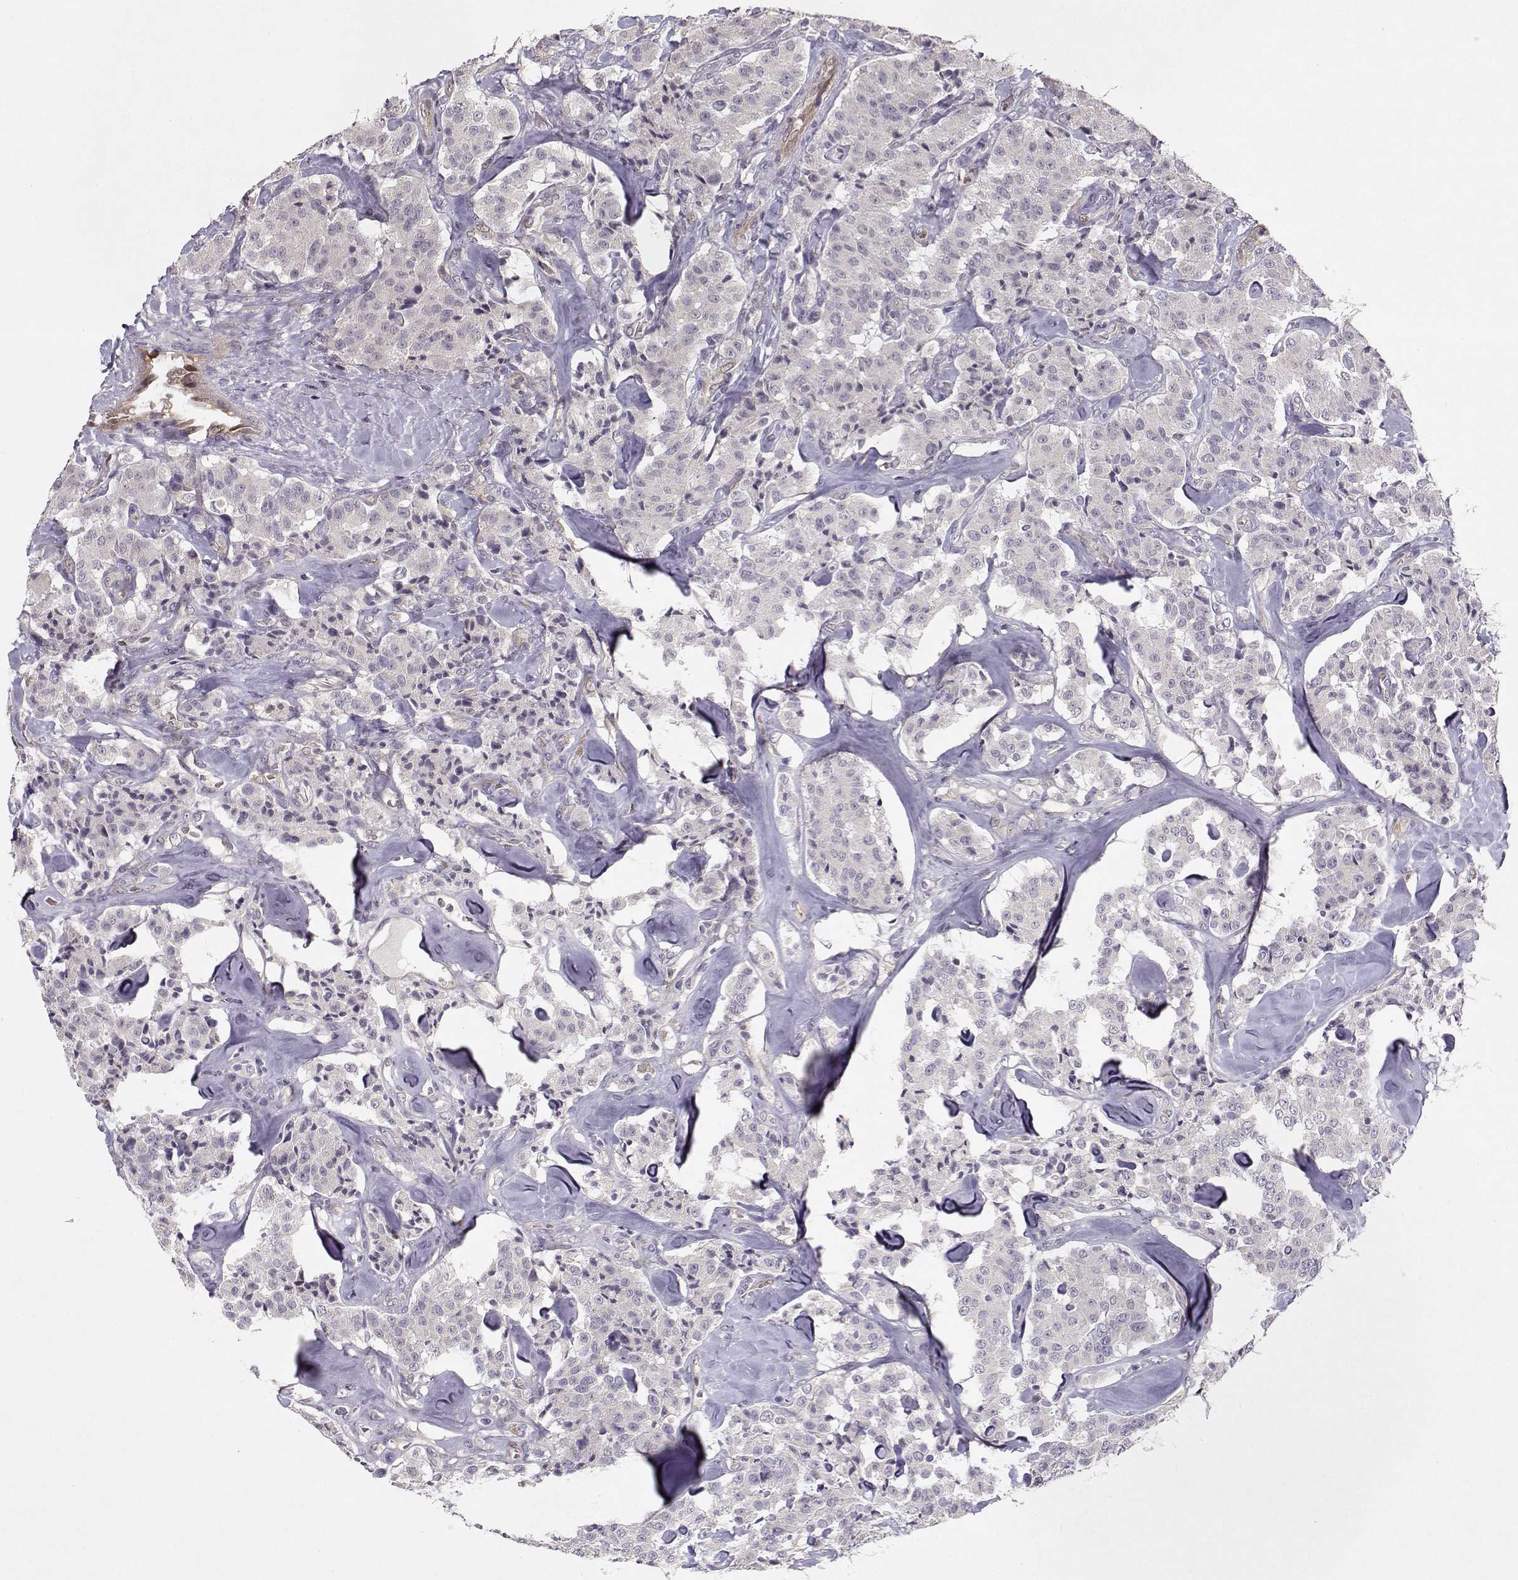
{"staining": {"intensity": "negative", "quantity": "none", "location": "none"}, "tissue": "carcinoid", "cell_type": "Tumor cells", "image_type": "cancer", "snomed": [{"axis": "morphology", "description": "Carcinoid, malignant, NOS"}, {"axis": "topography", "description": "Pancreas"}], "caption": "This is an immunohistochemistry (IHC) photomicrograph of human carcinoid. There is no positivity in tumor cells.", "gene": "BMX", "patient": {"sex": "male", "age": 41}}